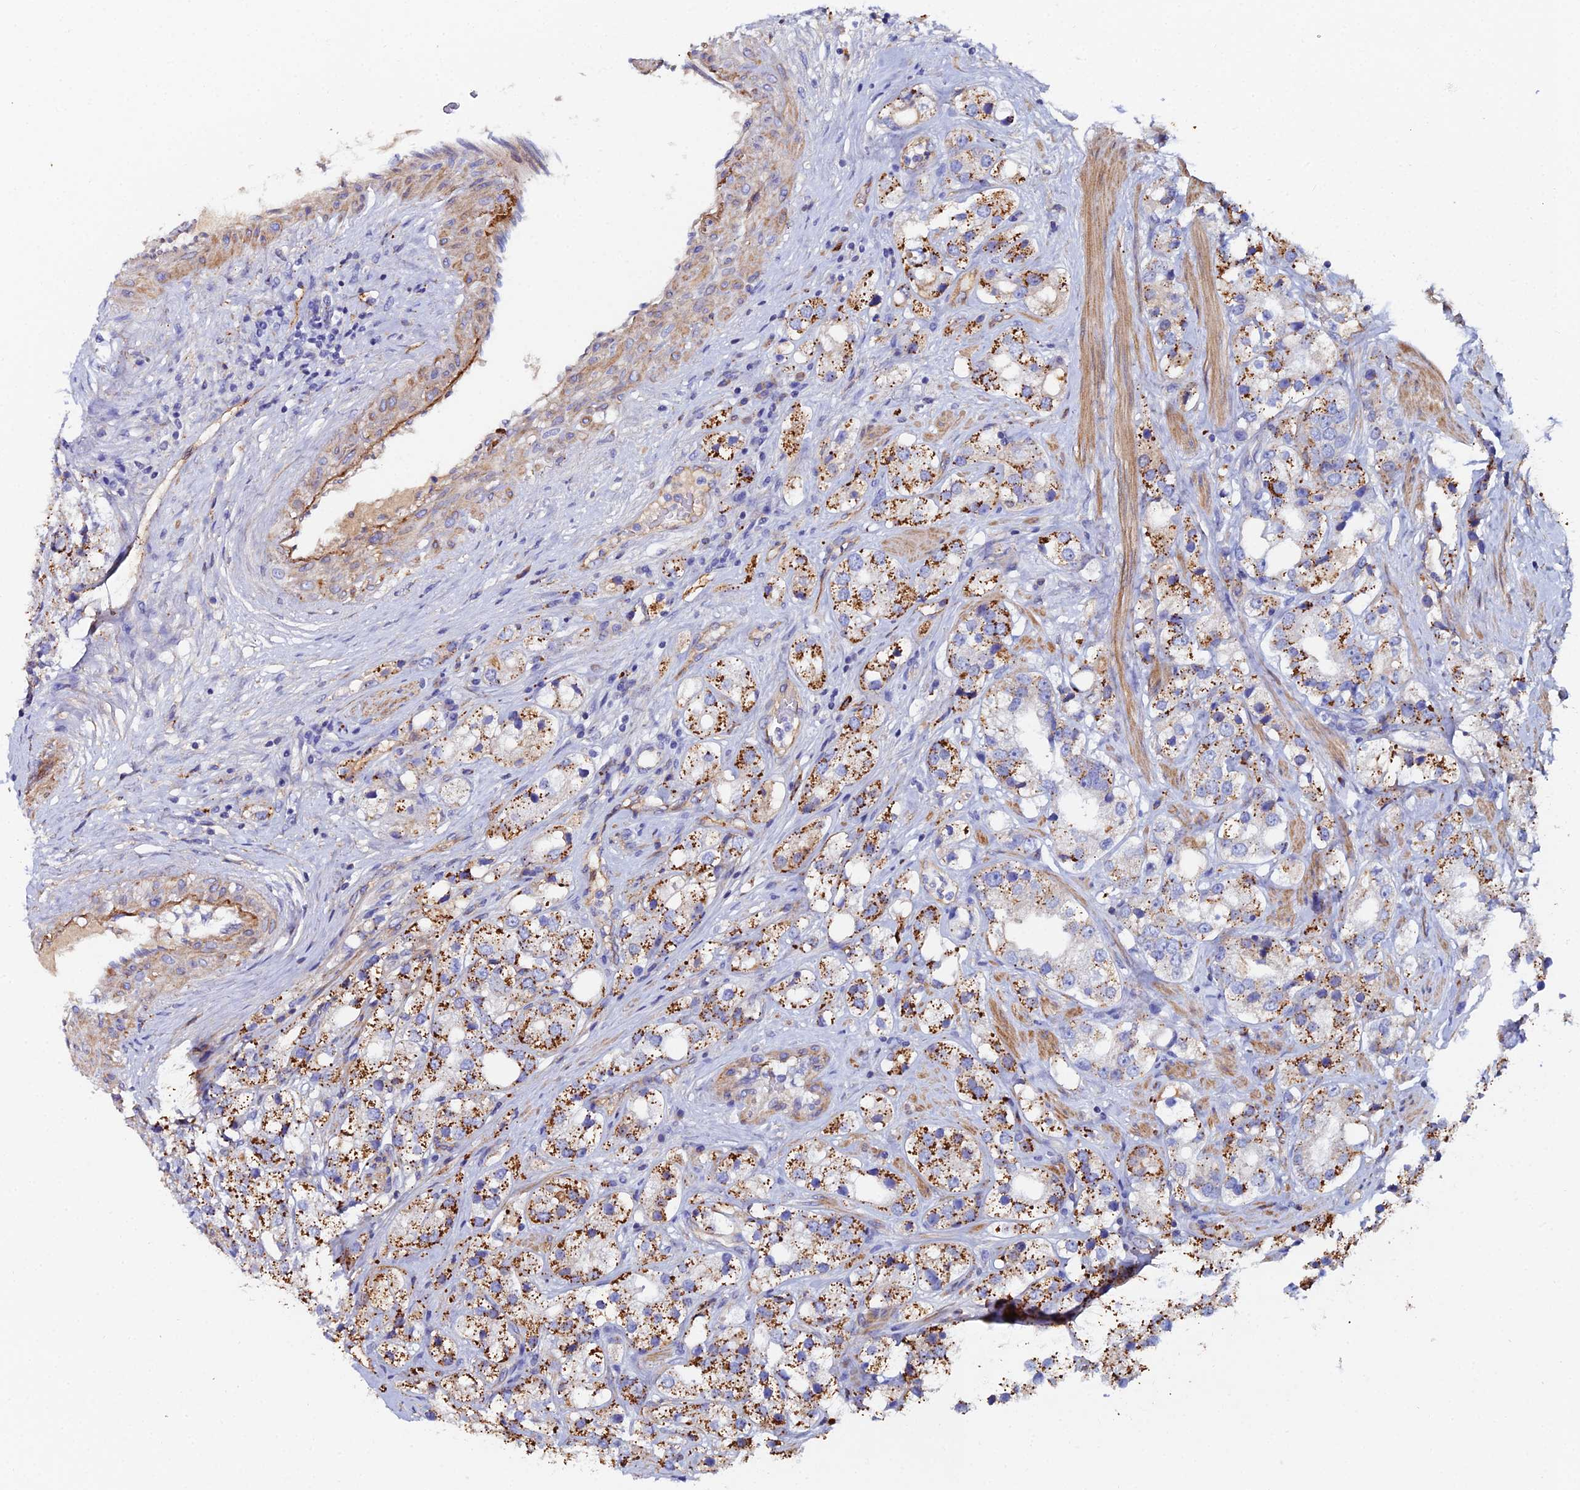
{"staining": {"intensity": "strong", "quantity": ">75%", "location": "cytoplasmic/membranous"}, "tissue": "prostate cancer", "cell_type": "Tumor cells", "image_type": "cancer", "snomed": [{"axis": "morphology", "description": "Adenocarcinoma, NOS"}, {"axis": "topography", "description": "Prostate"}], "caption": "IHC photomicrograph of neoplastic tissue: adenocarcinoma (prostate) stained using immunohistochemistry (IHC) demonstrates high levels of strong protein expression localized specifically in the cytoplasmic/membranous of tumor cells, appearing as a cytoplasmic/membranous brown color.", "gene": "C6", "patient": {"sex": "male", "age": 79}}